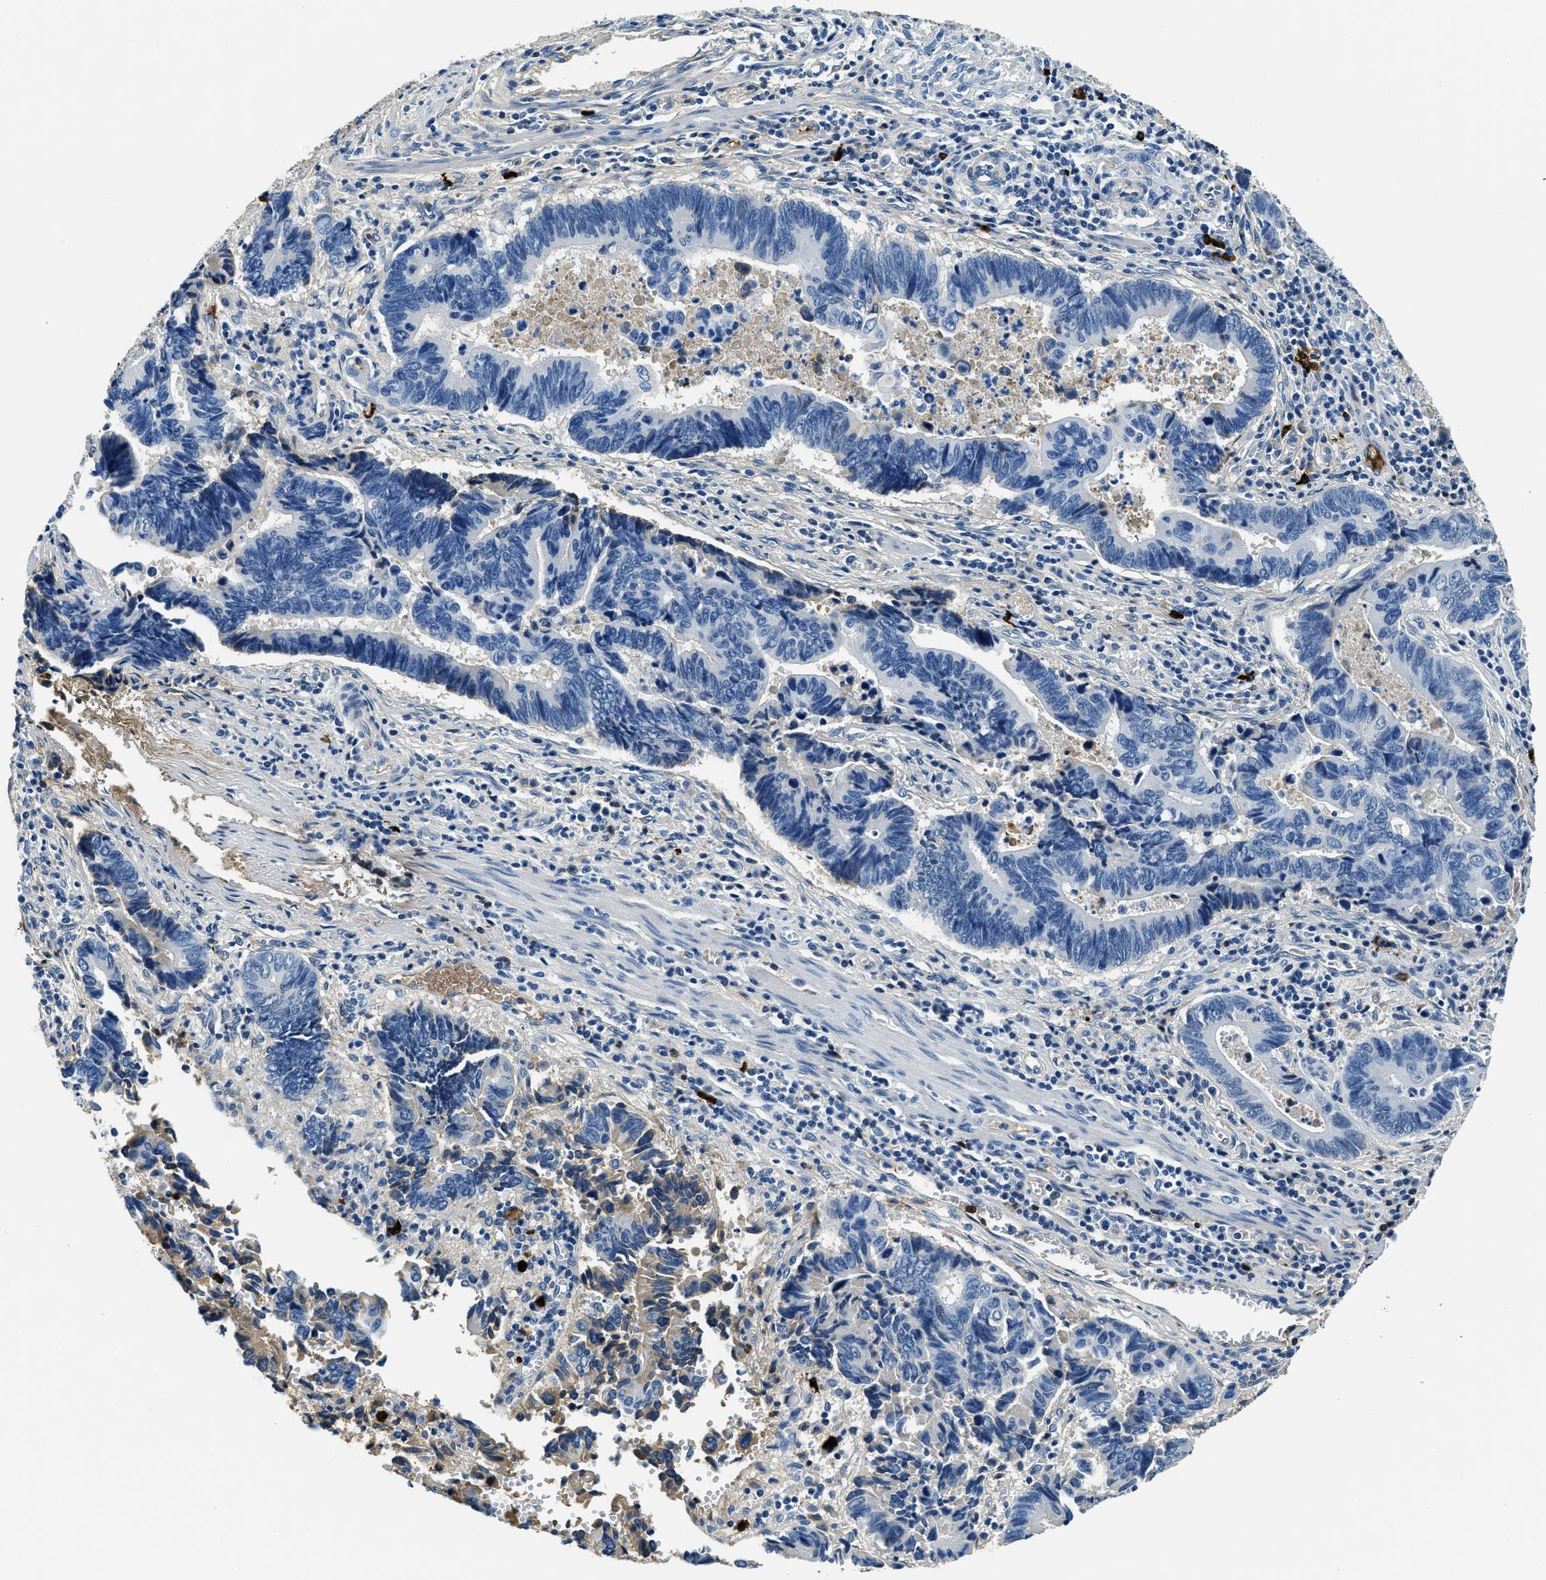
{"staining": {"intensity": "weak", "quantity": "<25%", "location": "cytoplasmic/membranous"}, "tissue": "pancreatic cancer", "cell_type": "Tumor cells", "image_type": "cancer", "snomed": [{"axis": "morphology", "description": "Adenocarcinoma, NOS"}, {"axis": "topography", "description": "Pancreas"}], "caption": "Photomicrograph shows no significant protein positivity in tumor cells of pancreatic cancer (adenocarcinoma).", "gene": "TMEM186", "patient": {"sex": "female", "age": 70}}